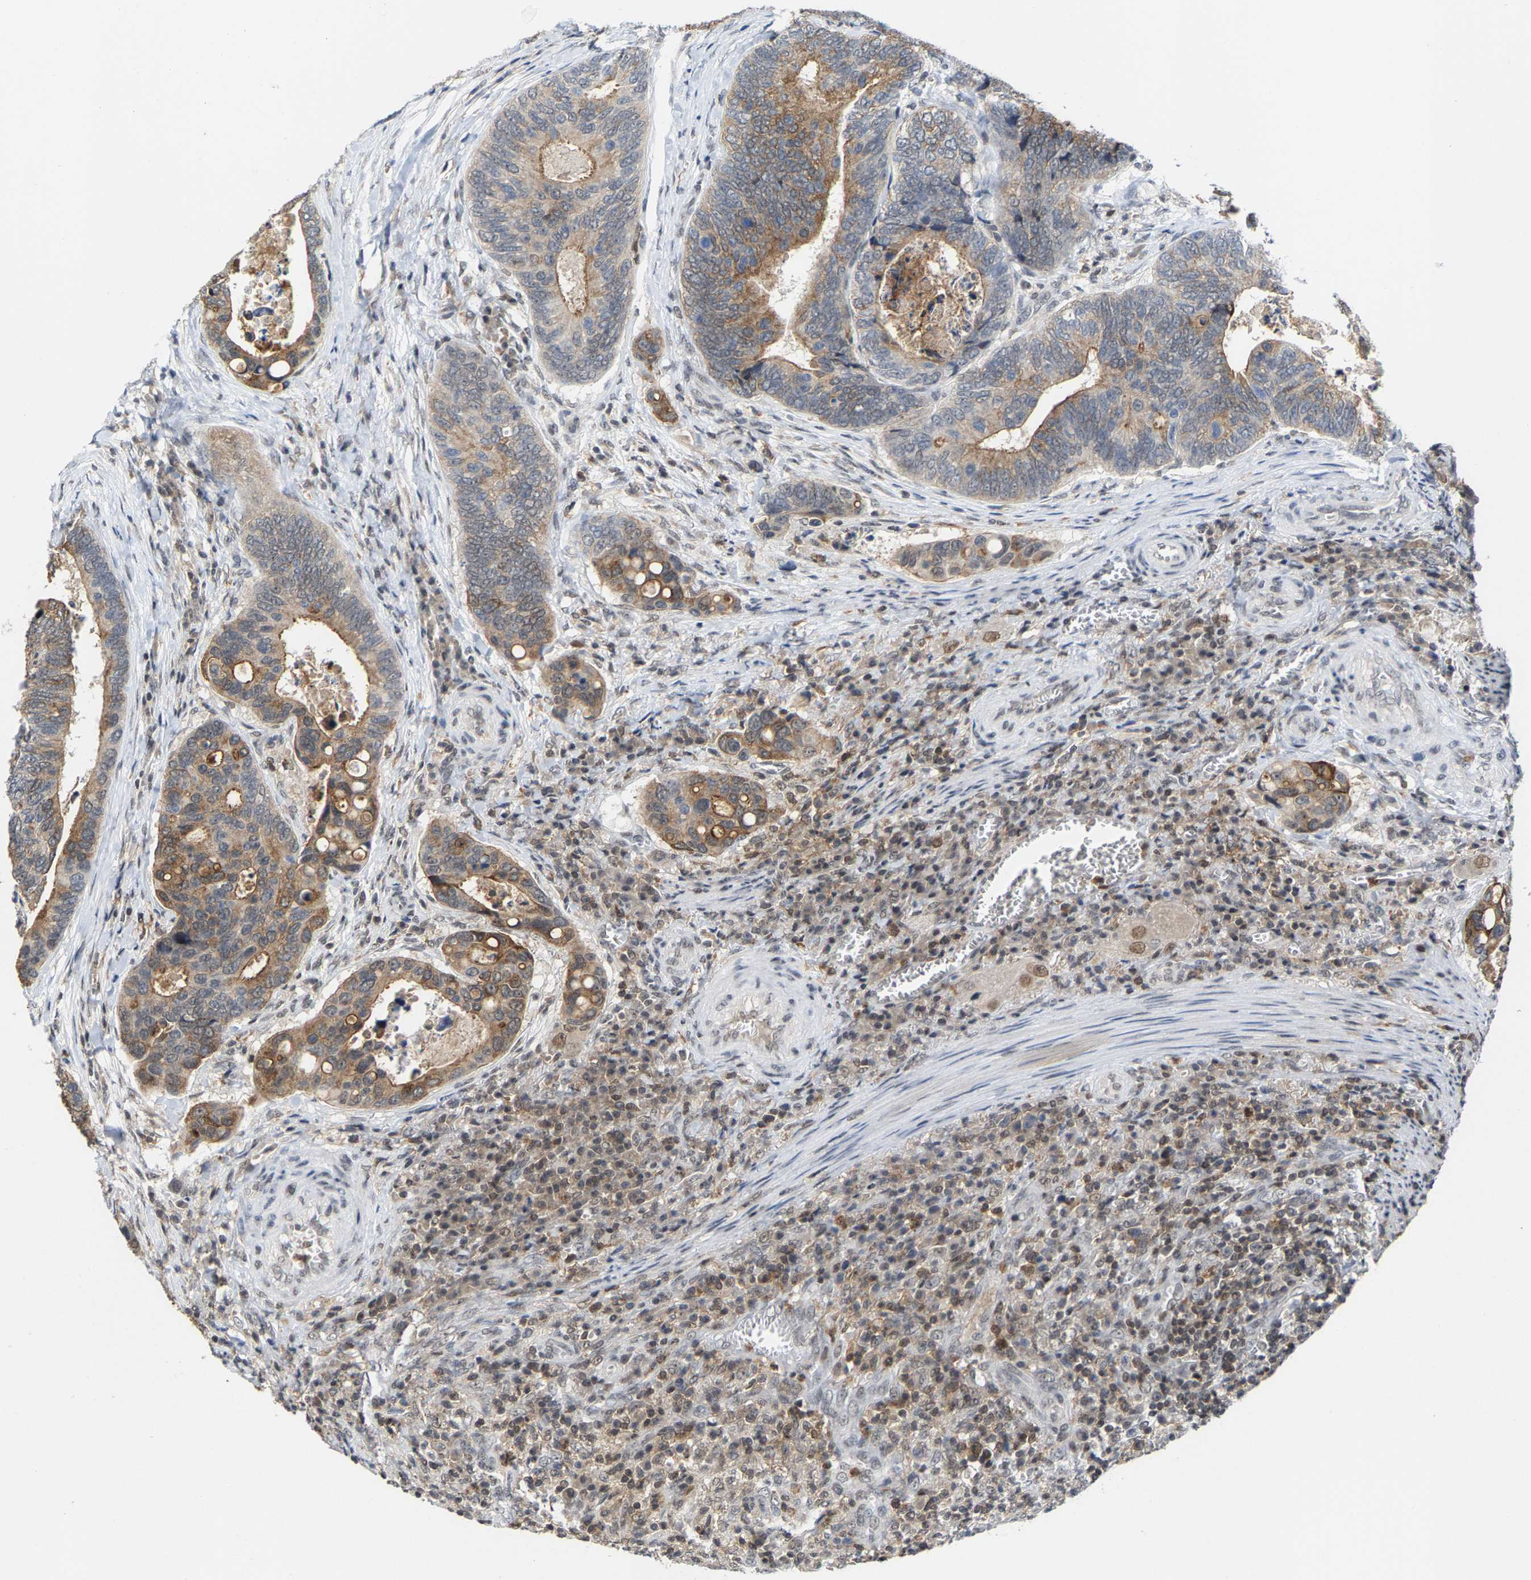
{"staining": {"intensity": "moderate", "quantity": "25%-75%", "location": "cytoplasmic/membranous"}, "tissue": "colorectal cancer", "cell_type": "Tumor cells", "image_type": "cancer", "snomed": [{"axis": "morphology", "description": "Inflammation, NOS"}, {"axis": "morphology", "description": "Adenocarcinoma, NOS"}, {"axis": "topography", "description": "Colon"}], "caption": "Protein analysis of adenocarcinoma (colorectal) tissue exhibits moderate cytoplasmic/membranous staining in about 25%-75% of tumor cells.", "gene": "FGD3", "patient": {"sex": "male", "age": 72}}